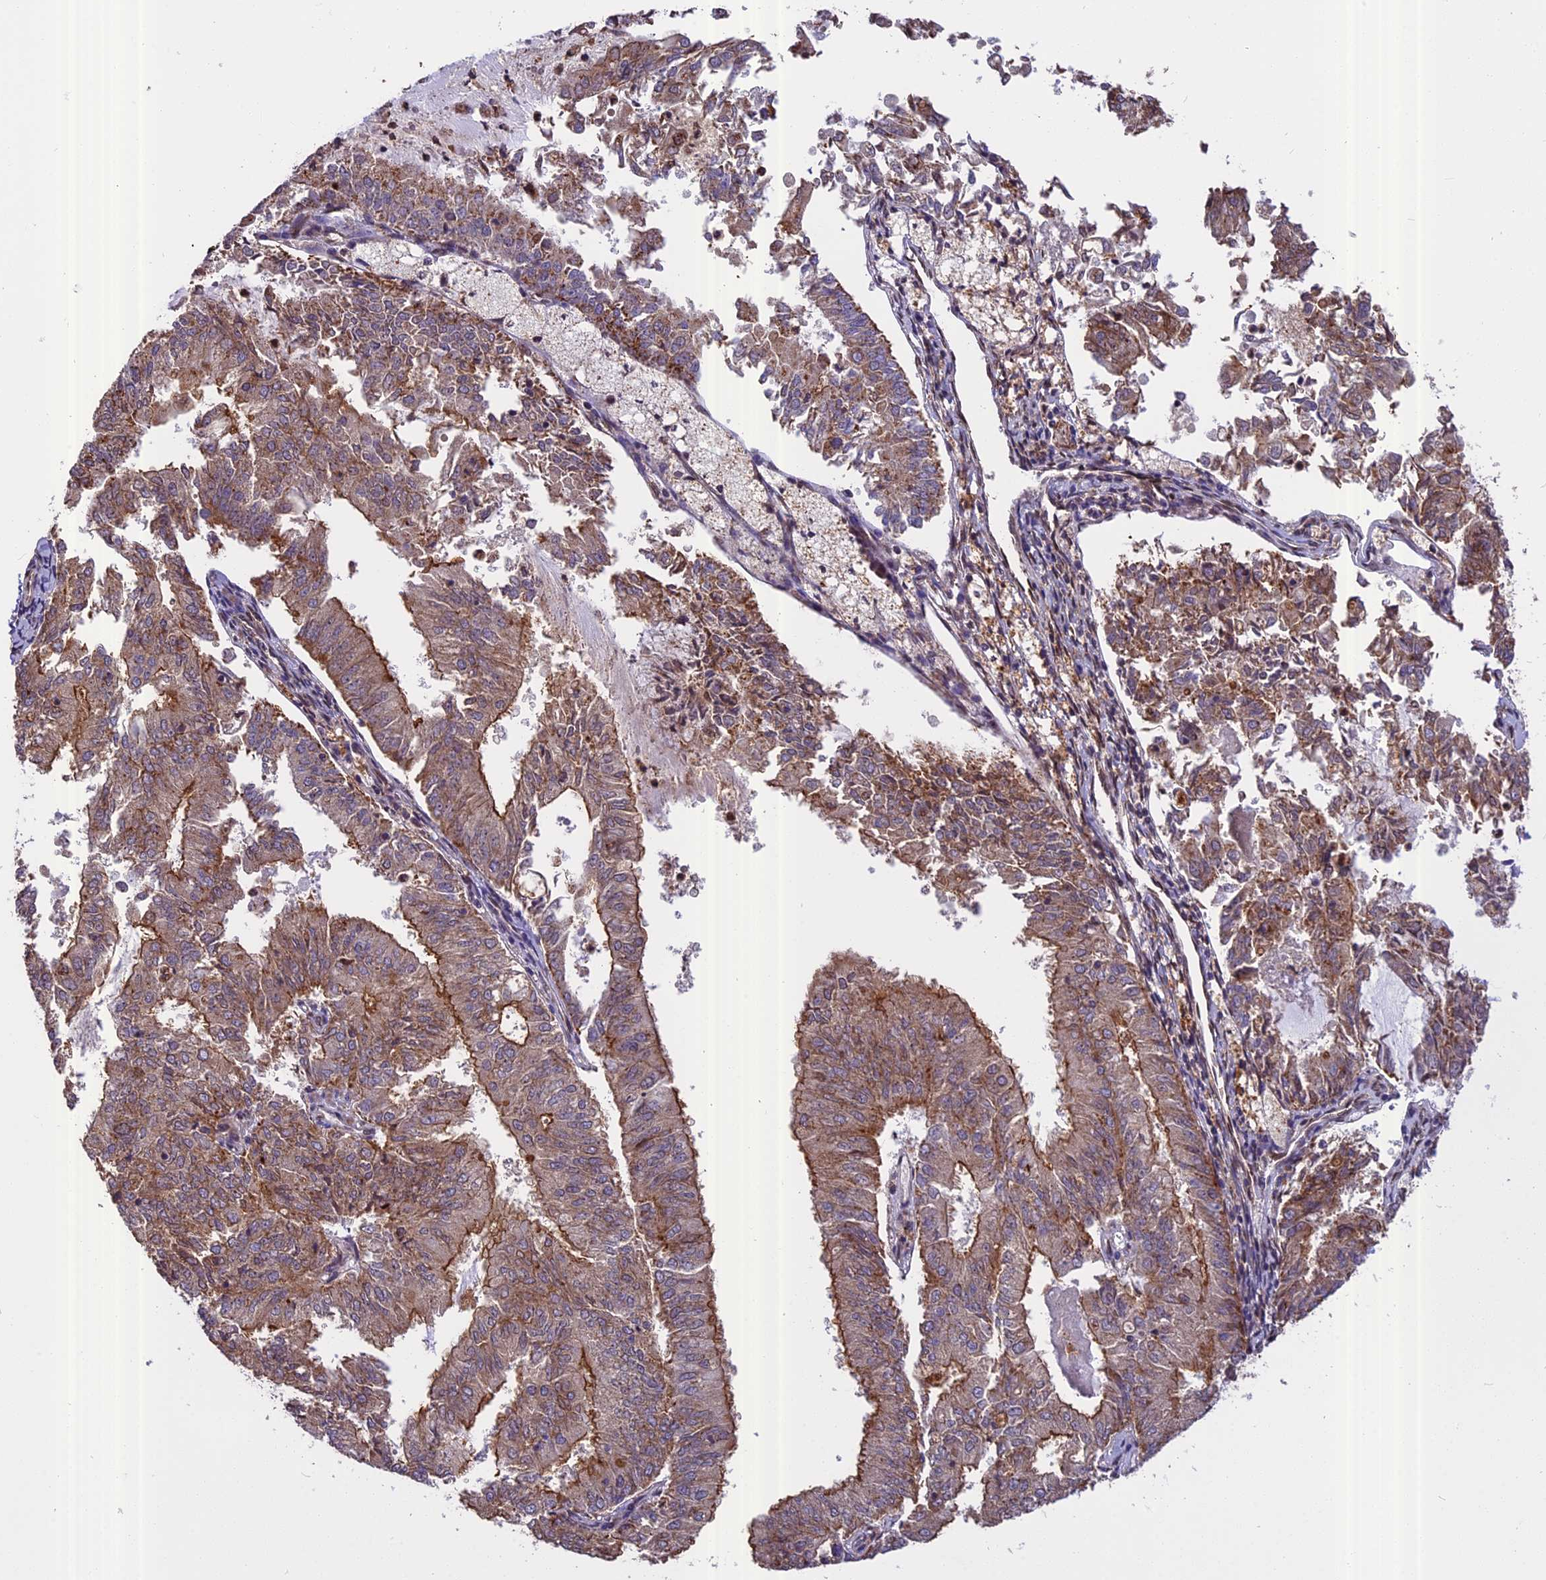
{"staining": {"intensity": "moderate", "quantity": ">75%", "location": "cytoplasmic/membranous"}, "tissue": "endometrial cancer", "cell_type": "Tumor cells", "image_type": "cancer", "snomed": [{"axis": "morphology", "description": "Adenocarcinoma, NOS"}, {"axis": "topography", "description": "Endometrium"}], "caption": "A photomicrograph showing moderate cytoplasmic/membranous staining in about >75% of tumor cells in adenocarcinoma (endometrial), as visualized by brown immunohistochemical staining.", "gene": "CHMP2A", "patient": {"sex": "female", "age": 57}}